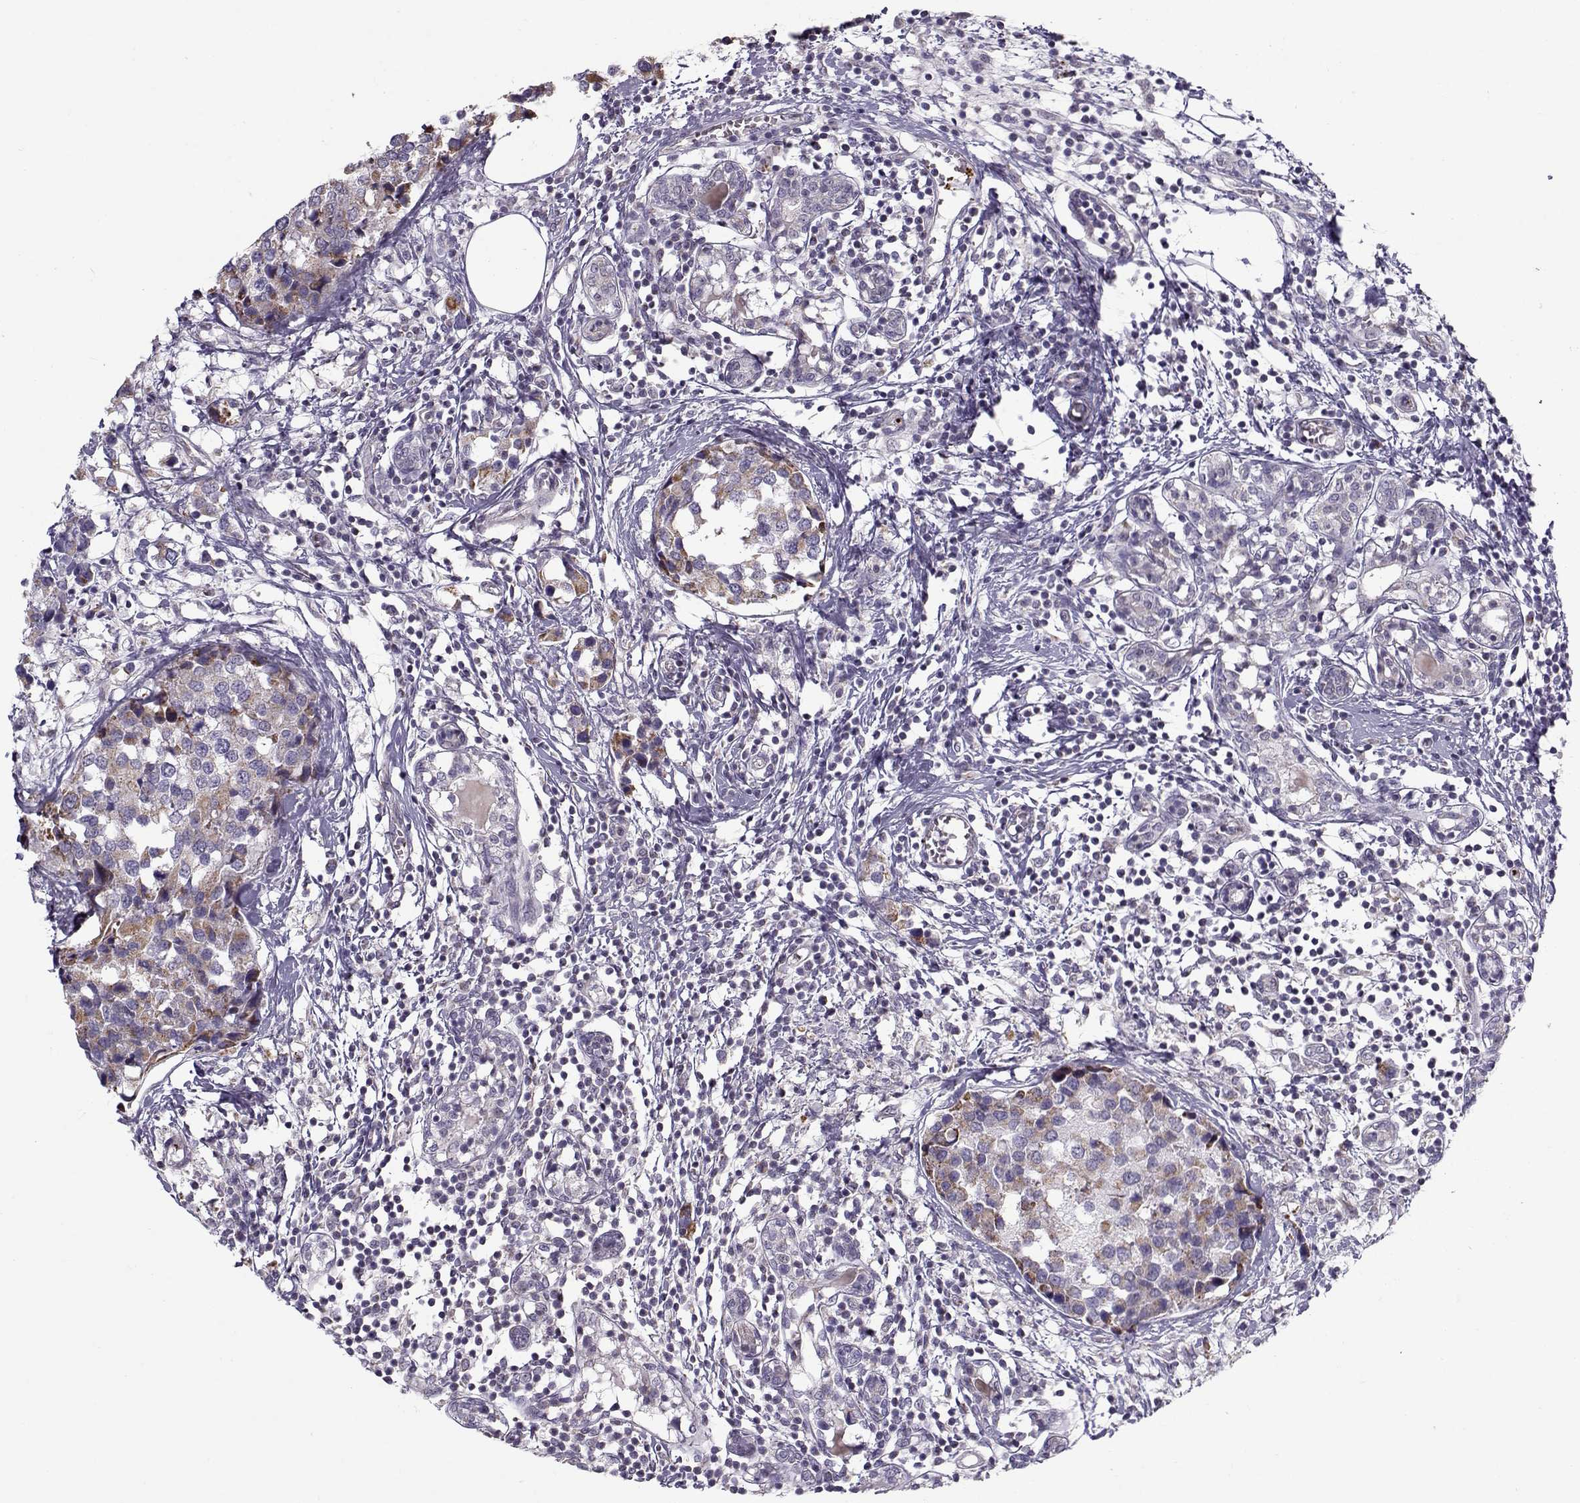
{"staining": {"intensity": "weak", "quantity": "<25%", "location": "cytoplasmic/membranous"}, "tissue": "breast cancer", "cell_type": "Tumor cells", "image_type": "cancer", "snomed": [{"axis": "morphology", "description": "Lobular carcinoma"}, {"axis": "topography", "description": "Breast"}], "caption": "This is an immunohistochemistry photomicrograph of lobular carcinoma (breast). There is no expression in tumor cells.", "gene": "KLF17", "patient": {"sex": "female", "age": 59}}